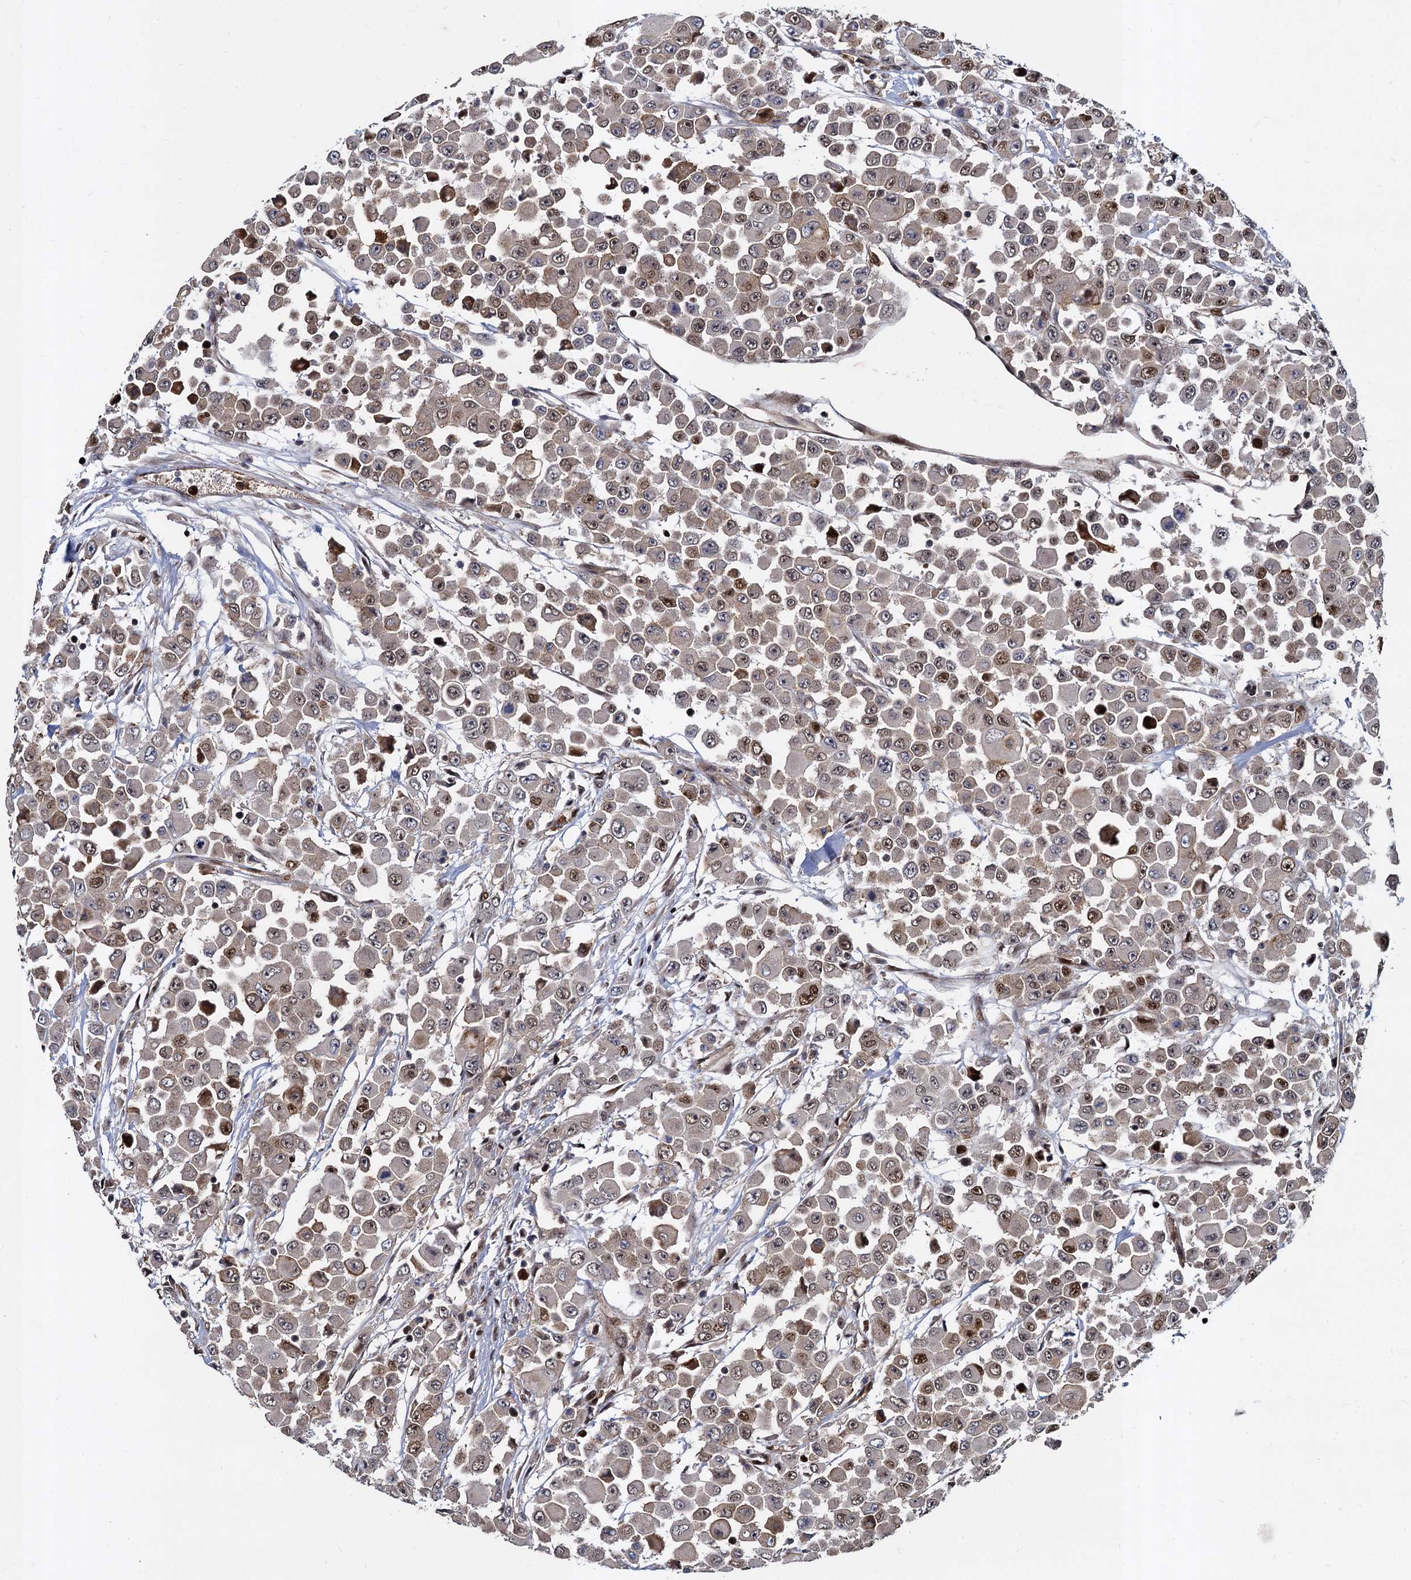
{"staining": {"intensity": "moderate", "quantity": "25%-75%", "location": "cytoplasmic/membranous,nuclear"}, "tissue": "colorectal cancer", "cell_type": "Tumor cells", "image_type": "cancer", "snomed": [{"axis": "morphology", "description": "Adenocarcinoma, NOS"}, {"axis": "topography", "description": "Colon"}], "caption": "Immunohistochemical staining of human adenocarcinoma (colorectal) shows medium levels of moderate cytoplasmic/membranous and nuclear staining in about 25%-75% of tumor cells.", "gene": "ANKRD49", "patient": {"sex": "male", "age": 51}}